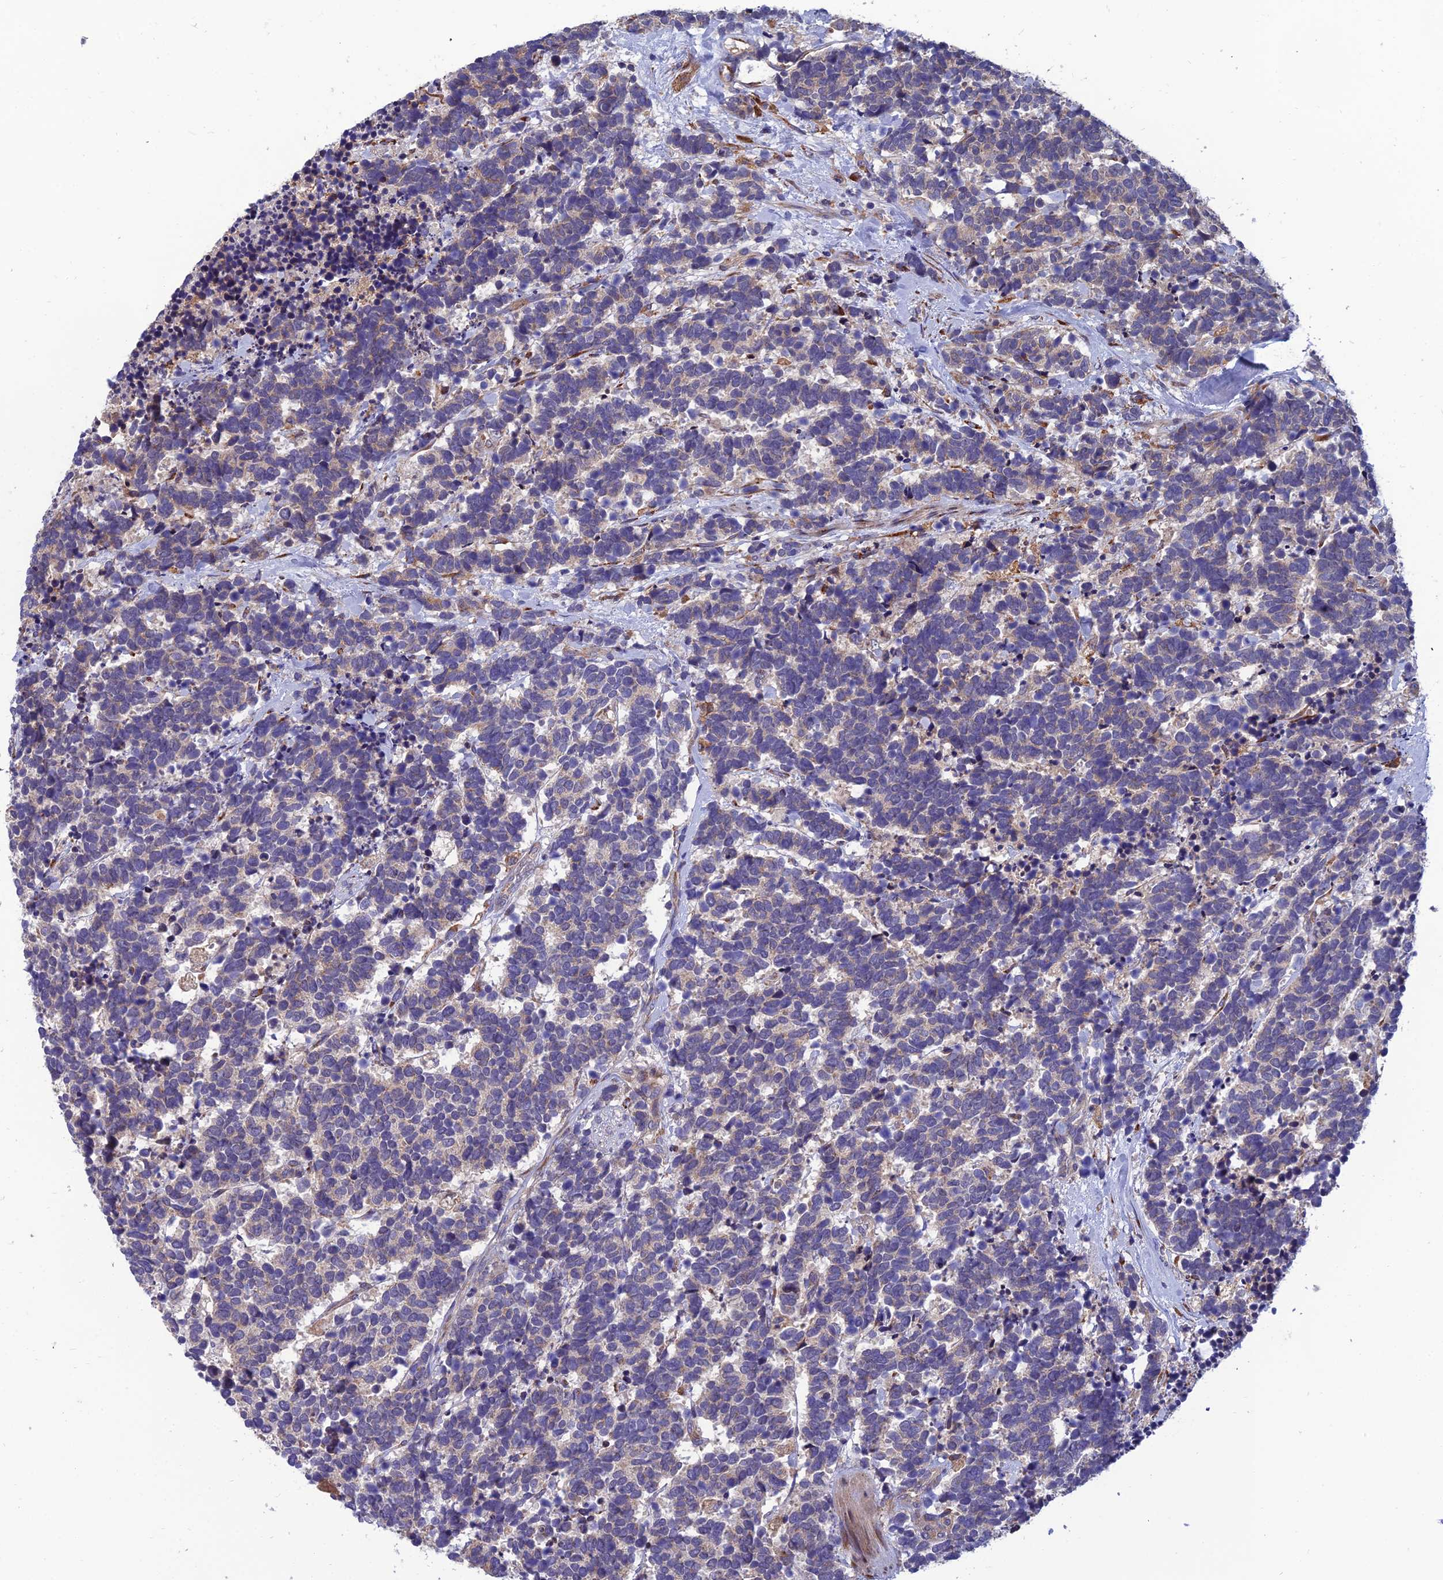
{"staining": {"intensity": "moderate", "quantity": "<25%", "location": "cytoplasmic/membranous"}, "tissue": "carcinoid", "cell_type": "Tumor cells", "image_type": "cancer", "snomed": [{"axis": "morphology", "description": "Carcinoma, NOS"}, {"axis": "morphology", "description": "Carcinoid, malignant, NOS"}, {"axis": "topography", "description": "Prostate"}], "caption": "A high-resolution histopathology image shows IHC staining of carcinoma, which demonstrates moderate cytoplasmic/membranous expression in about <25% of tumor cells.", "gene": "UMAD1", "patient": {"sex": "male", "age": 57}}